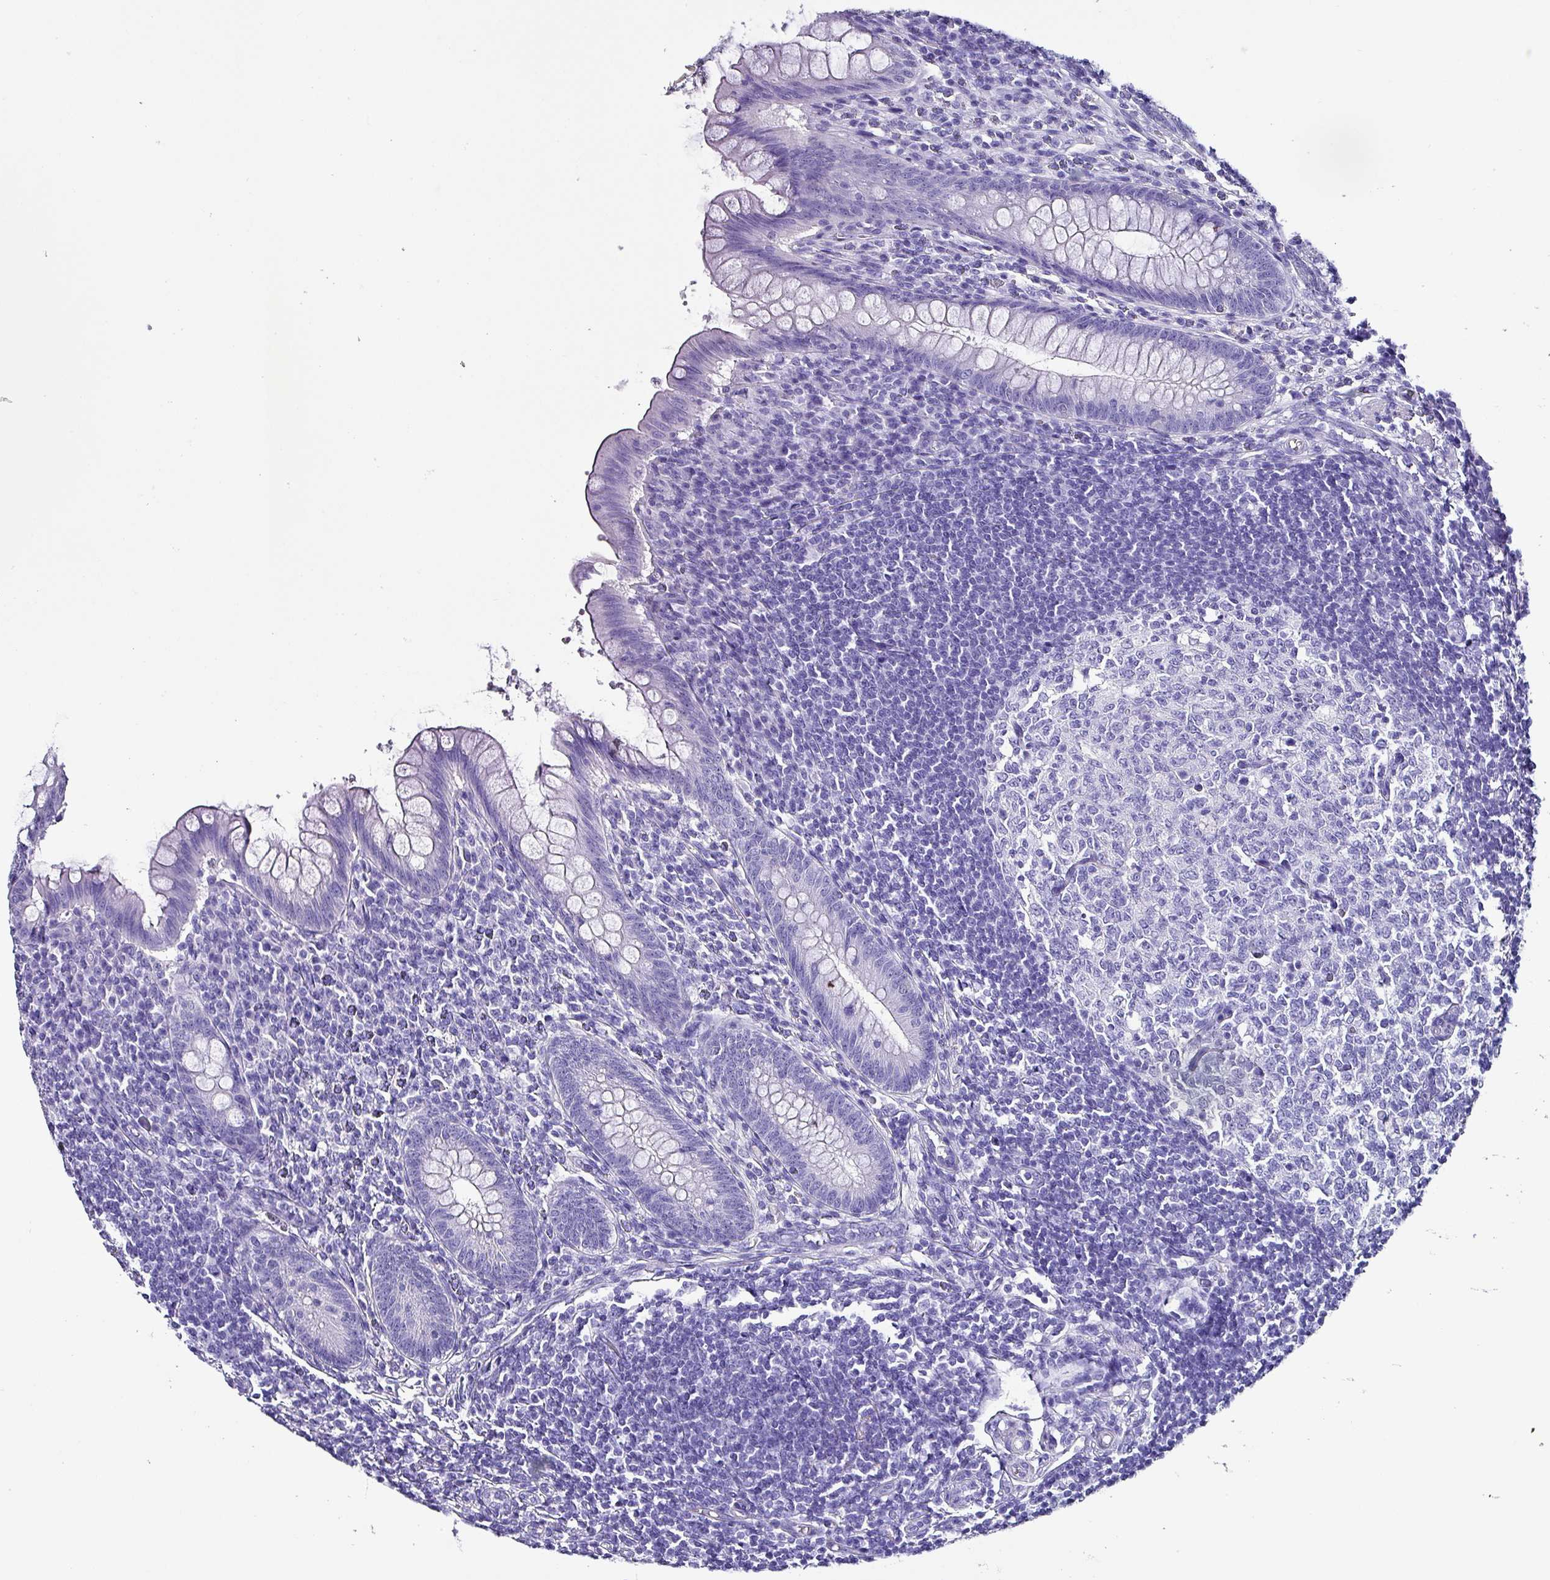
{"staining": {"intensity": "negative", "quantity": "none", "location": "none"}, "tissue": "appendix", "cell_type": "Glandular cells", "image_type": "normal", "snomed": [{"axis": "morphology", "description": "Normal tissue, NOS"}, {"axis": "topography", "description": "Appendix"}], "caption": "Photomicrograph shows no significant protein expression in glandular cells of benign appendix. (Brightfield microscopy of DAB (3,3'-diaminobenzidine) immunohistochemistry (IHC) at high magnification).", "gene": "KRT6A", "patient": {"sex": "female", "age": 33}}